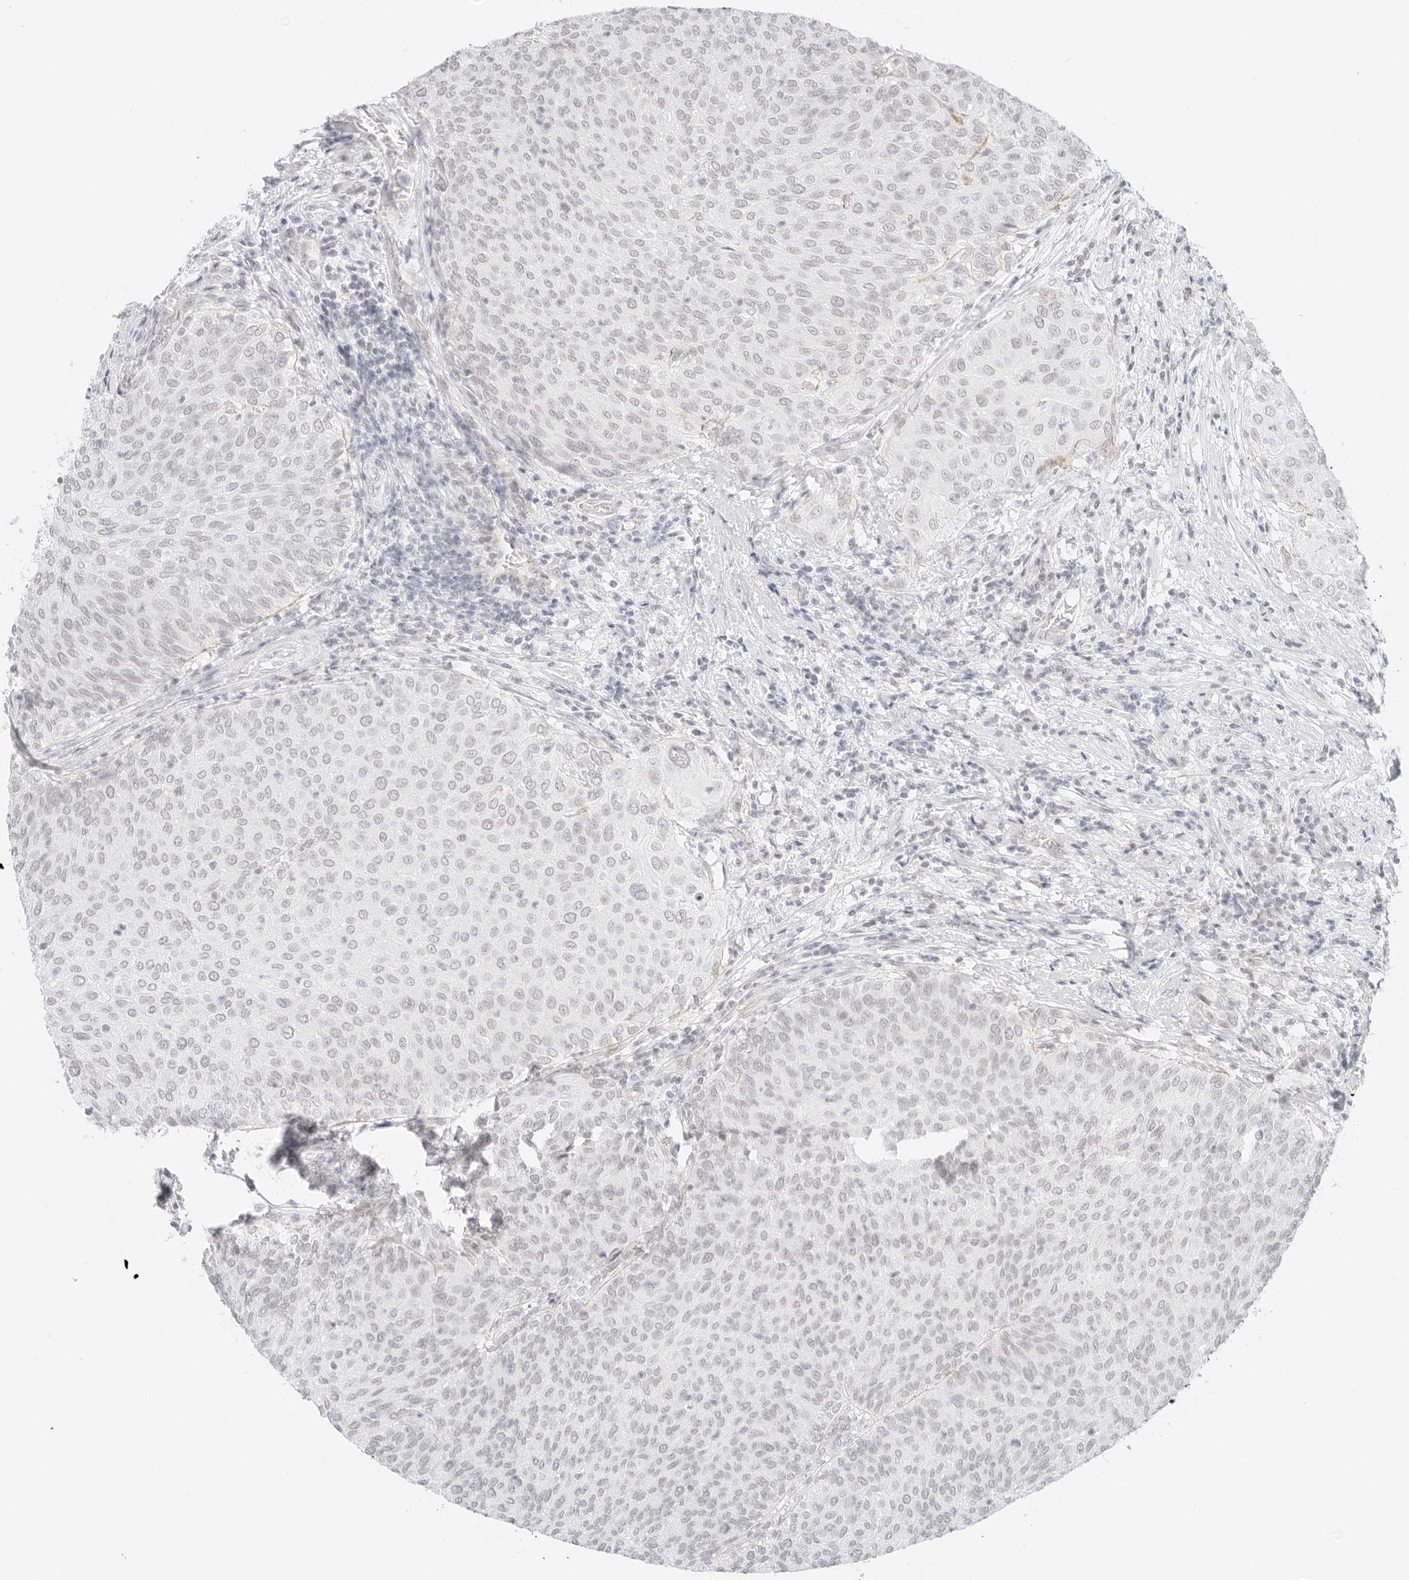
{"staining": {"intensity": "negative", "quantity": "none", "location": "none"}, "tissue": "urothelial cancer", "cell_type": "Tumor cells", "image_type": "cancer", "snomed": [{"axis": "morphology", "description": "Urothelial carcinoma, Low grade"}, {"axis": "topography", "description": "Urinary bladder"}], "caption": "Immunohistochemical staining of low-grade urothelial carcinoma reveals no significant staining in tumor cells. Nuclei are stained in blue.", "gene": "ITGA6", "patient": {"sex": "female", "age": 79}}